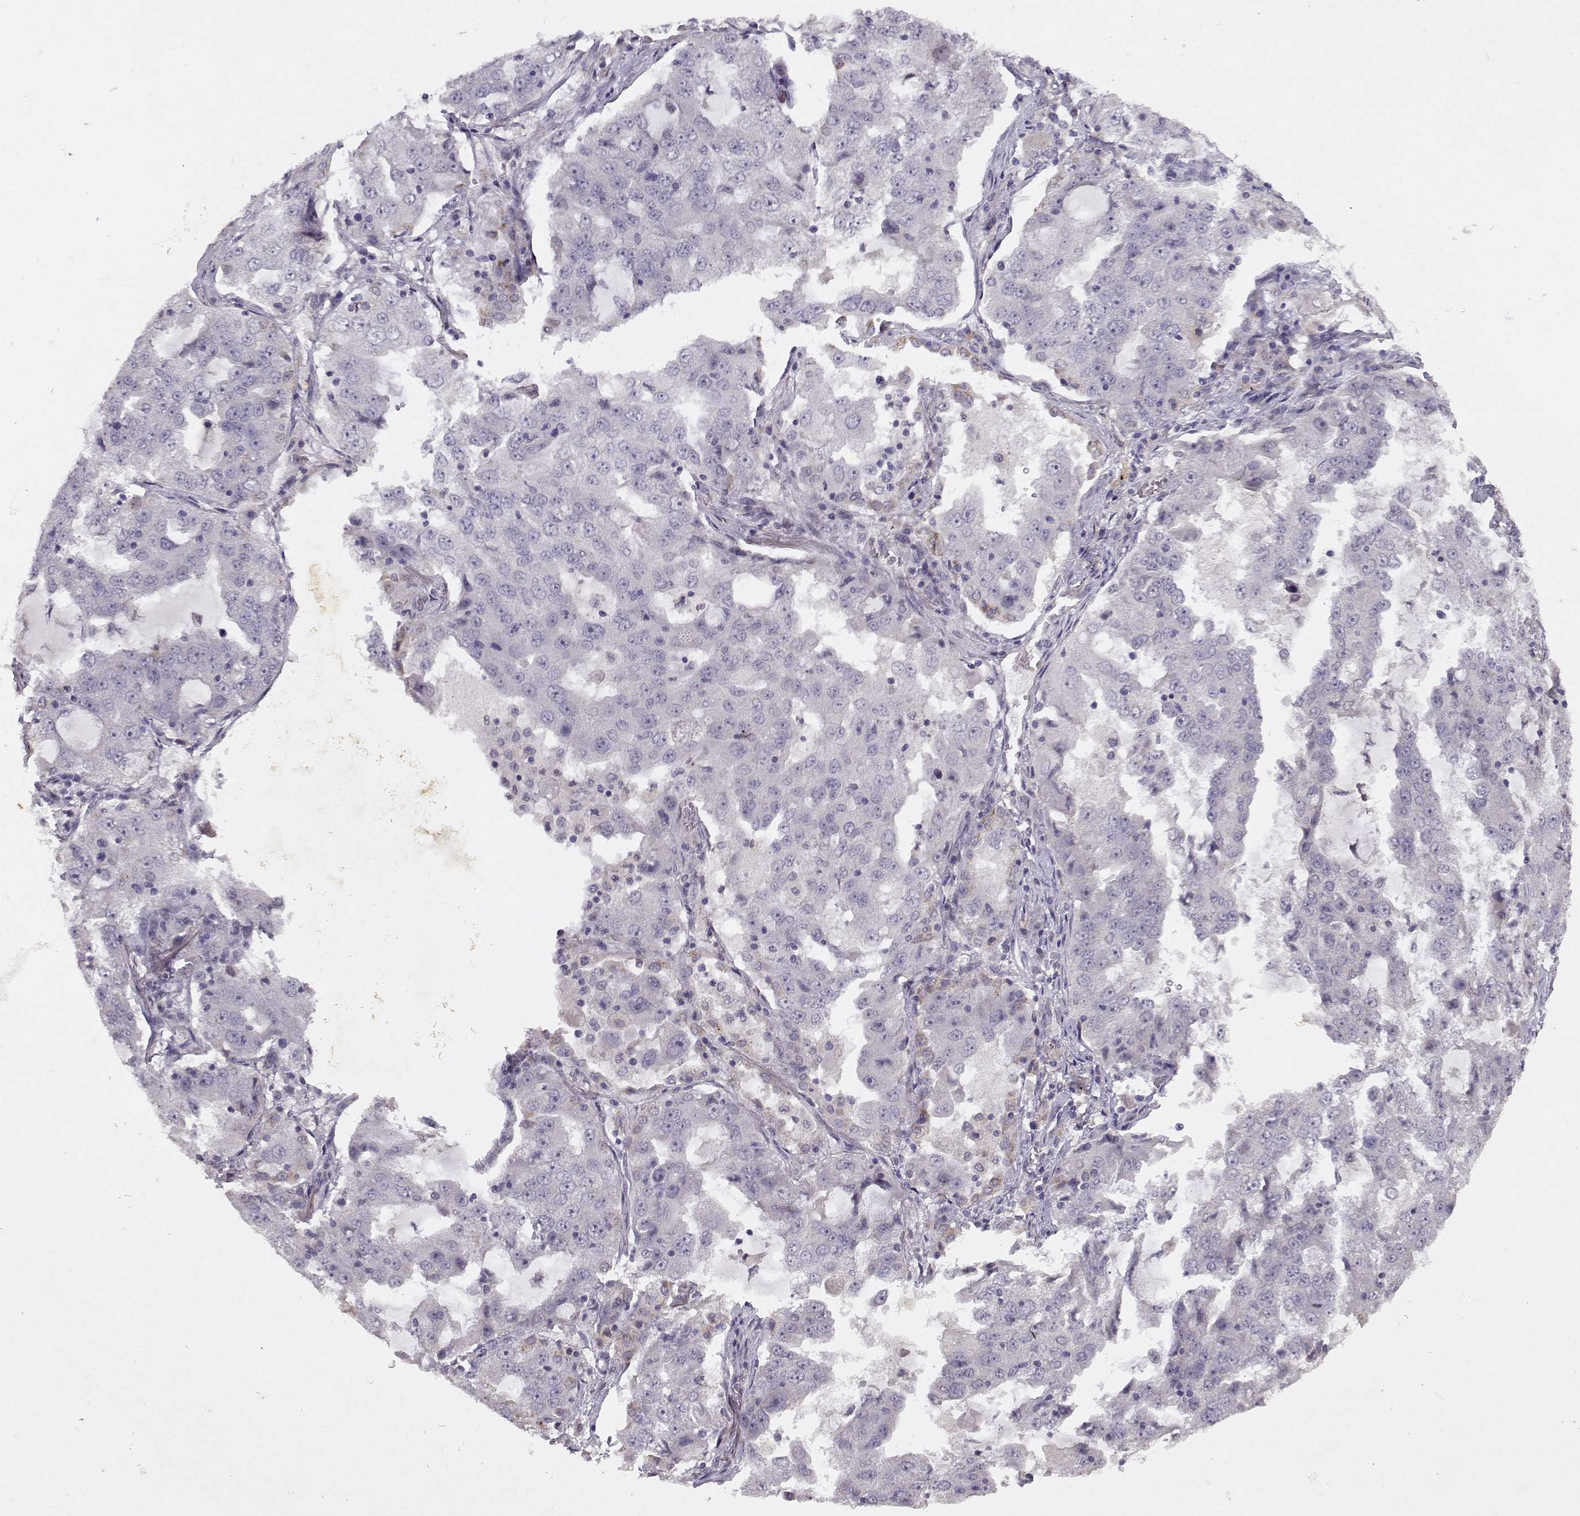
{"staining": {"intensity": "negative", "quantity": "none", "location": "none"}, "tissue": "lung cancer", "cell_type": "Tumor cells", "image_type": "cancer", "snomed": [{"axis": "morphology", "description": "Adenocarcinoma, NOS"}, {"axis": "topography", "description": "Lung"}], "caption": "A high-resolution image shows immunohistochemistry staining of lung cancer (adenocarcinoma), which displays no significant staining in tumor cells.", "gene": "BMX", "patient": {"sex": "female", "age": 61}}